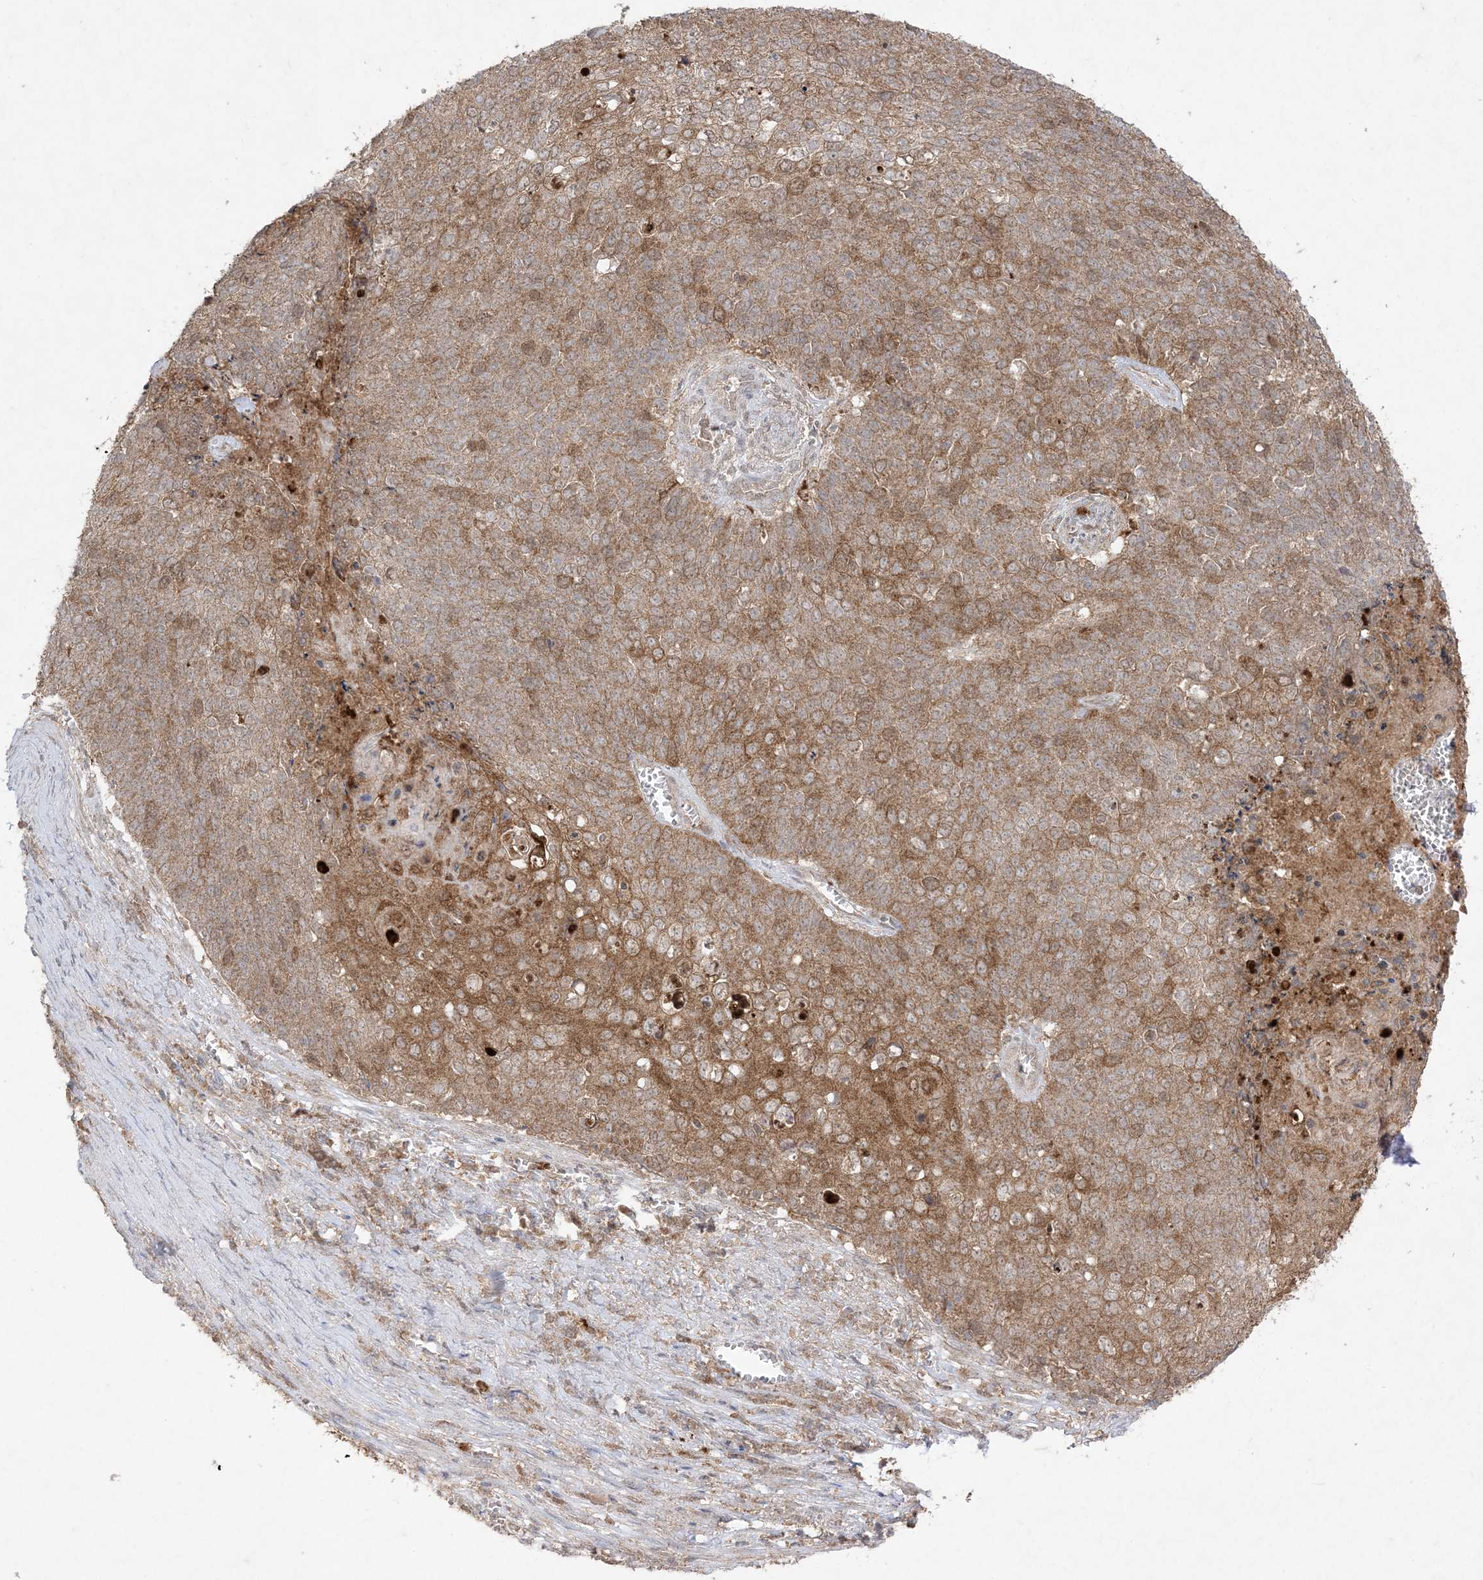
{"staining": {"intensity": "moderate", "quantity": ">75%", "location": "cytoplasmic/membranous"}, "tissue": "cervical cancer", "cell_type": "Tumor cells", "image_type": "cancer", "snomed": [{"axis": "morphology", "description": "Squamous cell carcinoma, NOS"}, {"axis": "topography", "description": "Cervix"}], "caption": "DAB (3,3'-diaminobenzidine) immunohistochemical staining of cervical cancer displays moderate cytoplasmic/membranous protein staining in about >75% of tumor cells.", "gene": "UBE2C", "patient": {"sex": "female", "age": 39}}